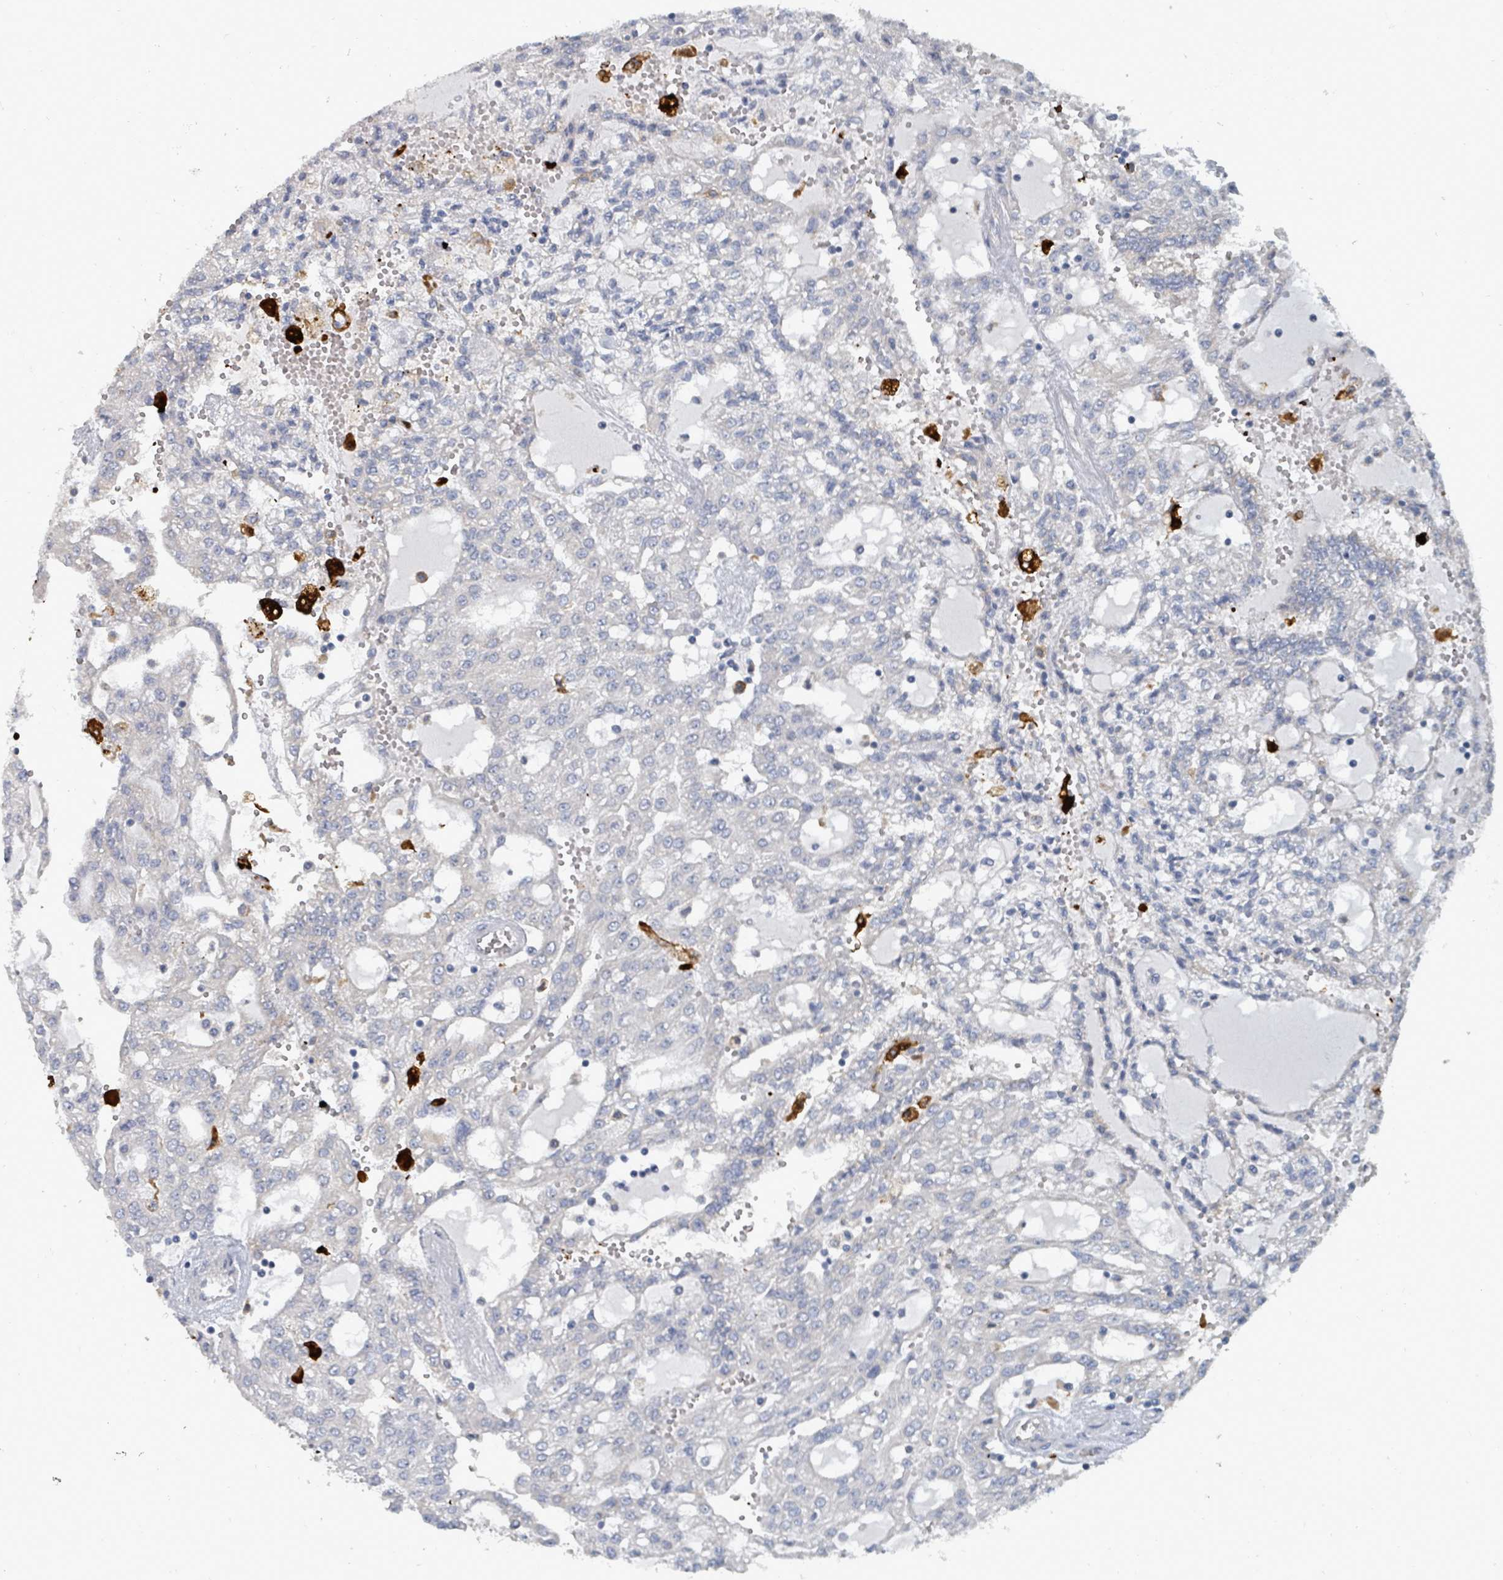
{"staining": {"intensity": "negative", "quantity": "none", "location": "none"}, "tissue": "renal cancer", "cell_type": "Tumor cells", "image_type": "cancer", "snomed": [{"axis": "morphology", "description": "Adenocarcinoma, NOS"}, {"axis": "topography", "description": "Kidney"}], "caption": "Tumor cells are negative for brown protein staining in renal adenocarcinoma. Nuclei are stained in blue.", "gene": "TRDMT1", "patient": {"sex": "male", "age": 63}}